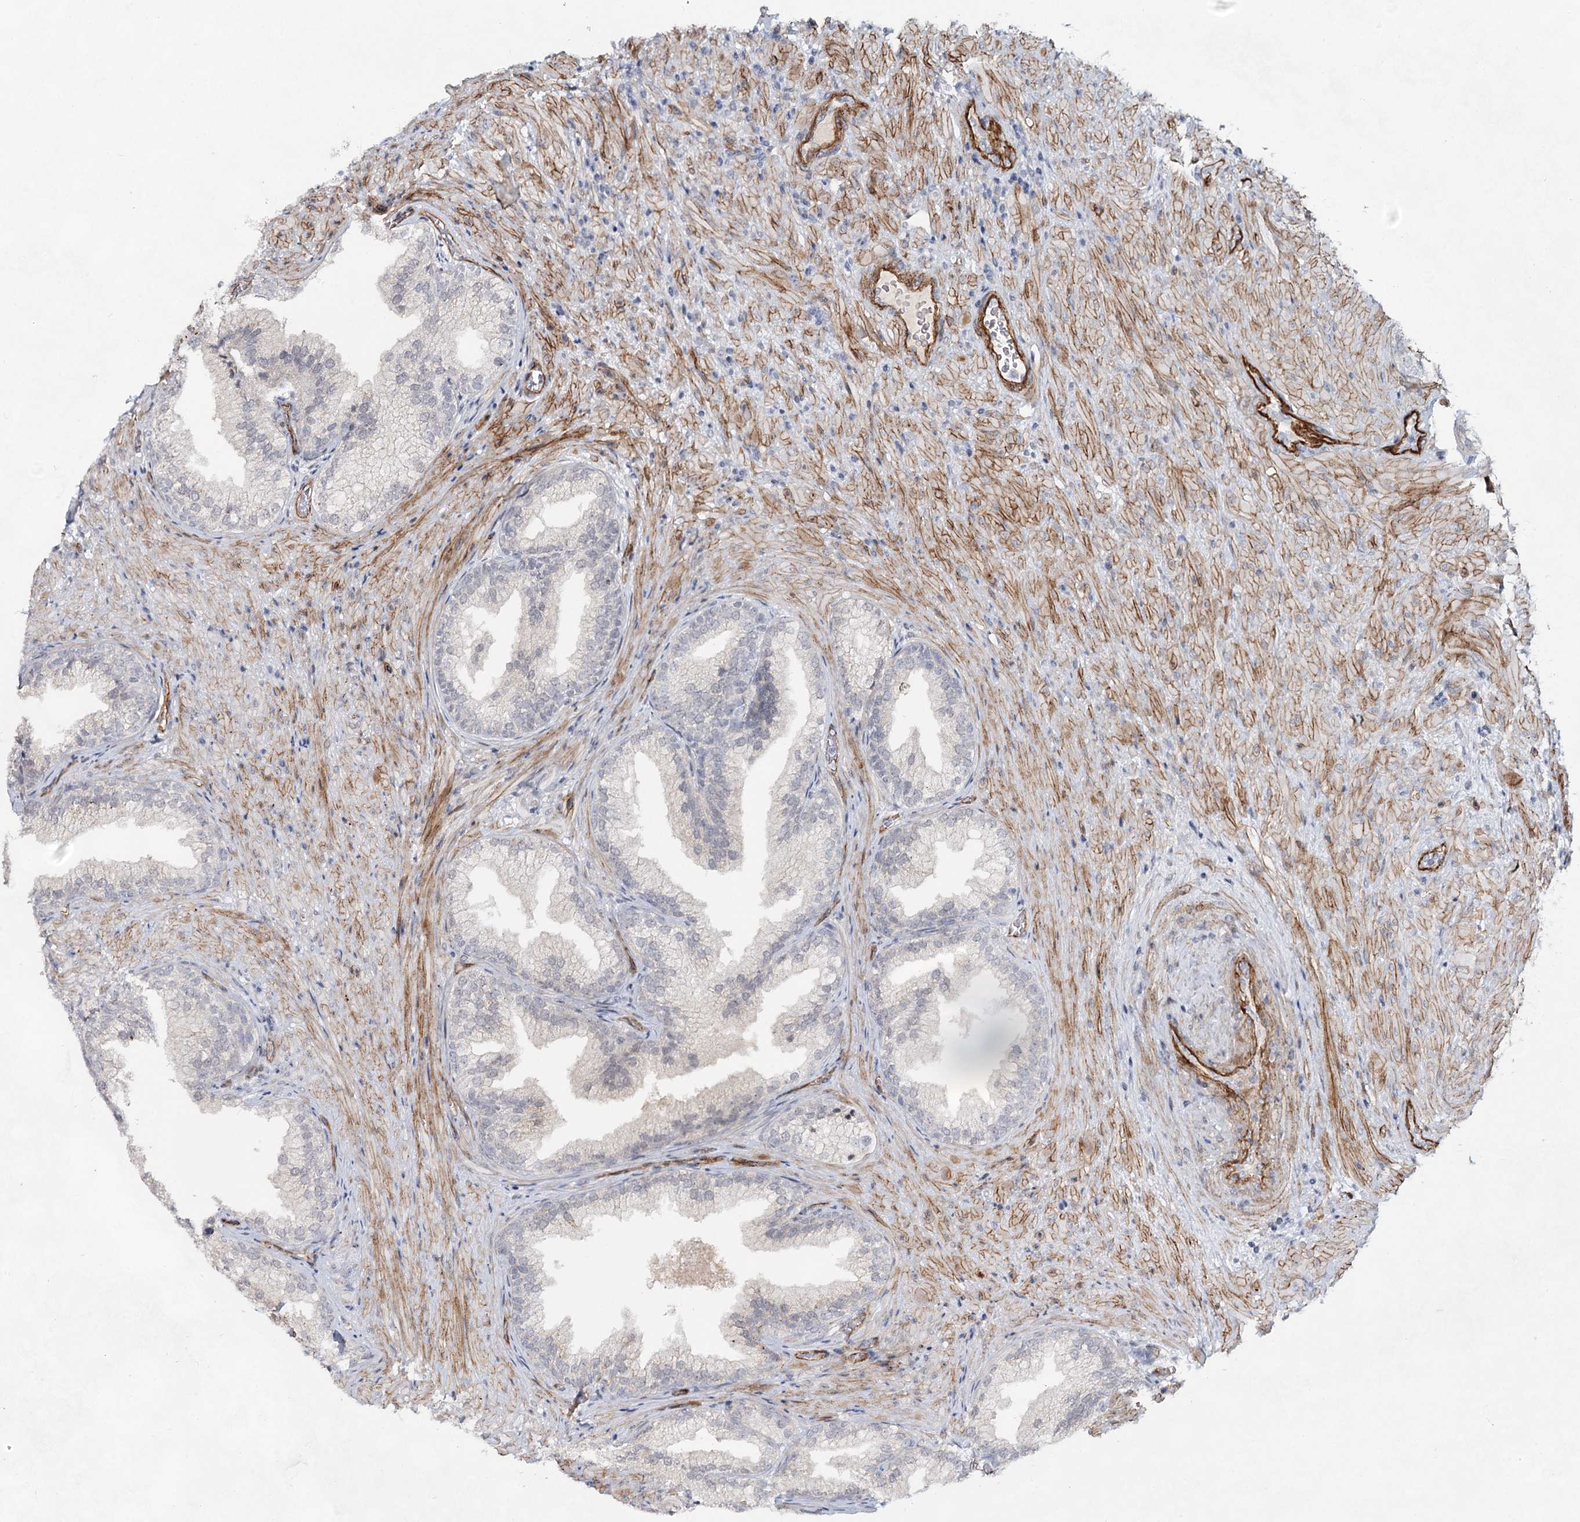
{"staining": {"intensity": "weak", "quantity": "<25%", "location": "cytoplasmic/membranous"}, "tissue": "prostate", "cell_type": "Glandular cells", "image_type": "normal", "snomed": [{"axis": "morphology", "description": "Normal tissue, NOS"}, {"axis": "topography", "description": "Prostate"}], "caption": "Immunohistochemistry of unremarkable prostate shows no staining in glandular cells.", "gene": "ATL2", "patient": {"sex": "male", "age": 76}}